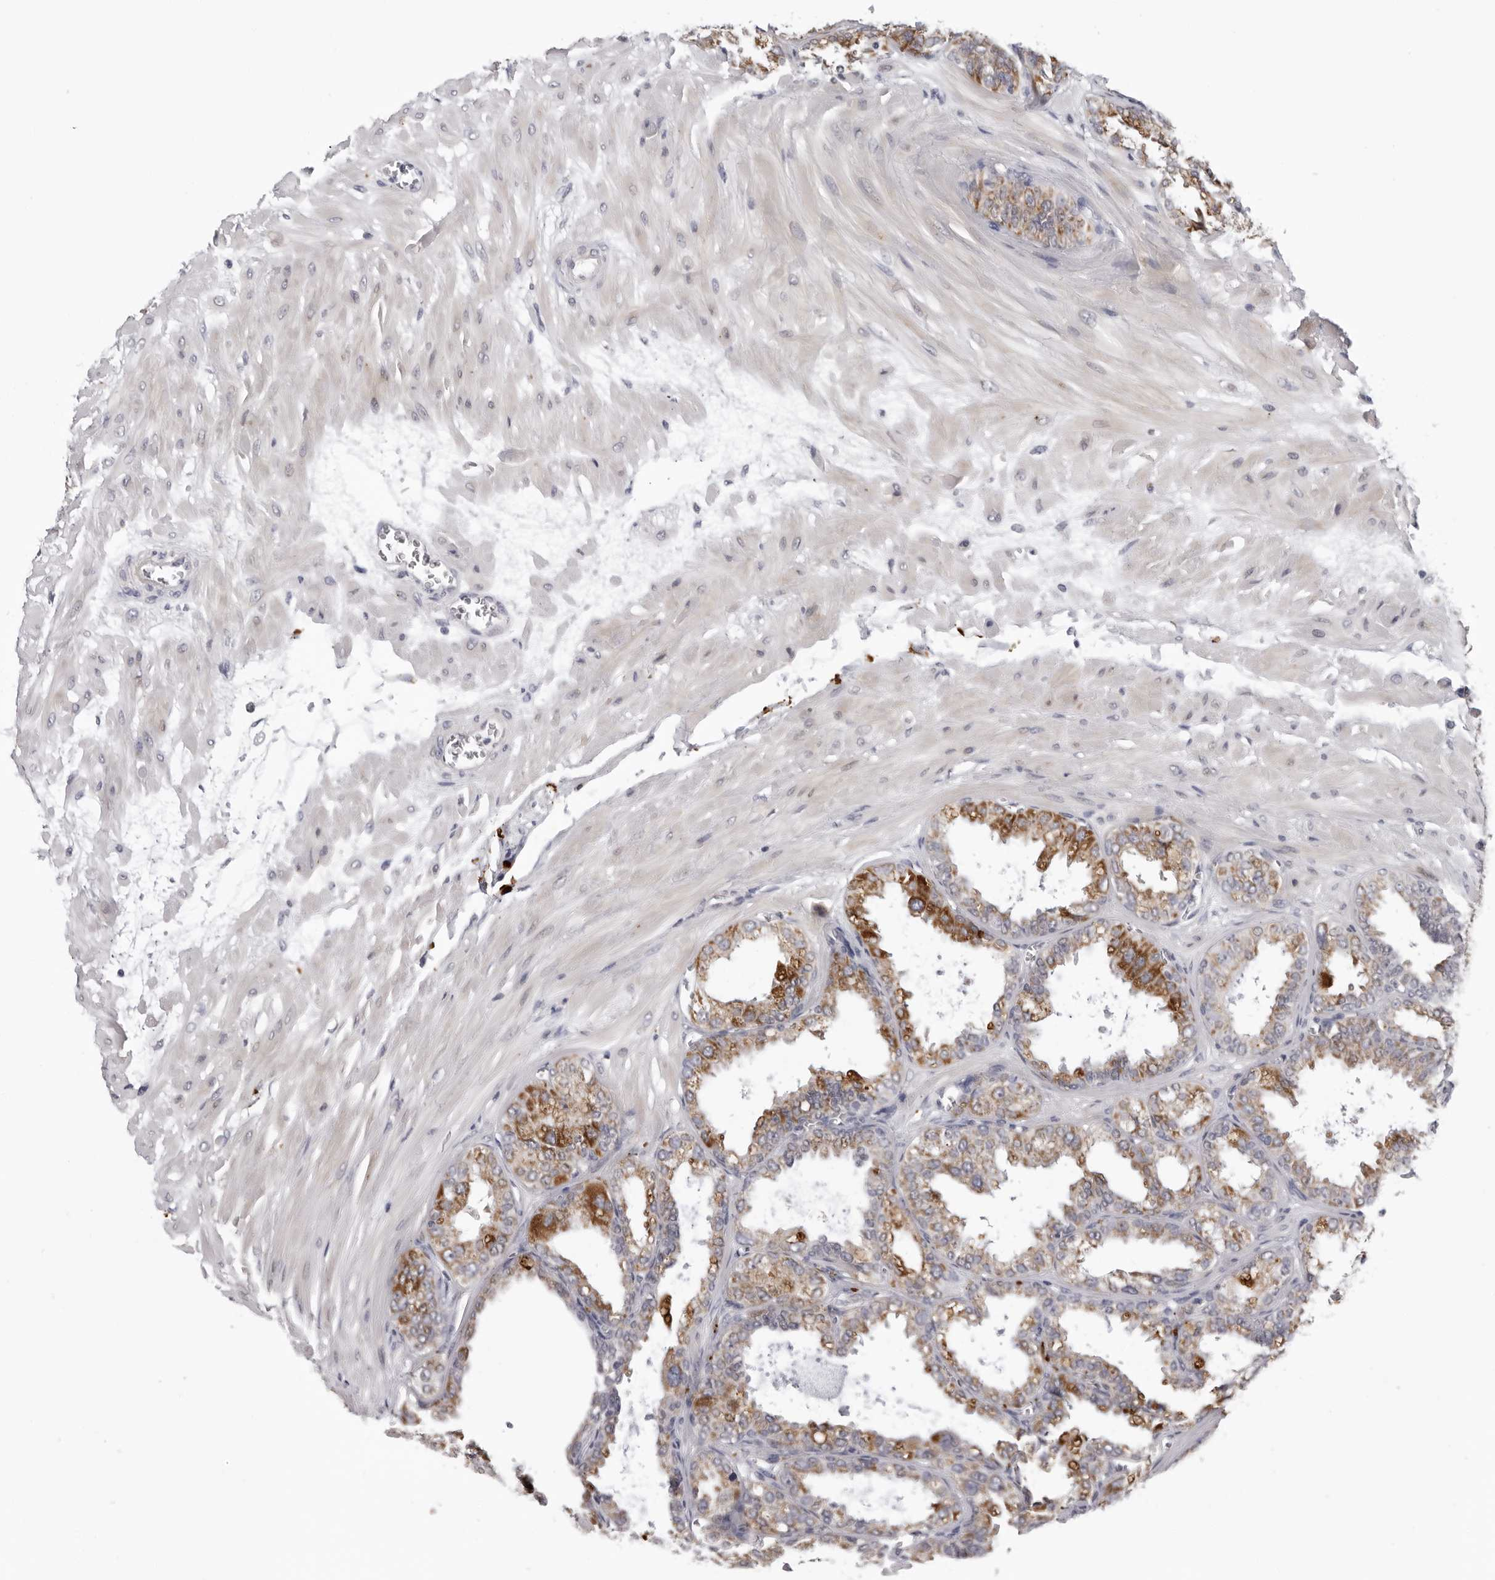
{"staining": {"intensity": "moderate", "quantity": "25%-75%", "location": "cytoplasmic/membranous"}, "tissue": "seminal vesicle", "cell_type": "Glandular cells", "image_type": "normal", "snomed": [{"axis": "morphology", "description": "Normal tissue, NOS"}, {"axis": "topography", "description": "Prostate"}, {"axis": "topography", "description": "Seminal veicle"}], "caption": "Seminal vesicle stained with DAB immunohistochemistry (IHC) shows medium levels of moderate cytoplasmic/membranous positivity in about 25%-75% of glandular cells. (Brightfield microscopy of DAB IHC at high magnification).", "gene": "CPT2", "patient": {"sex": "male", "age": 51}}